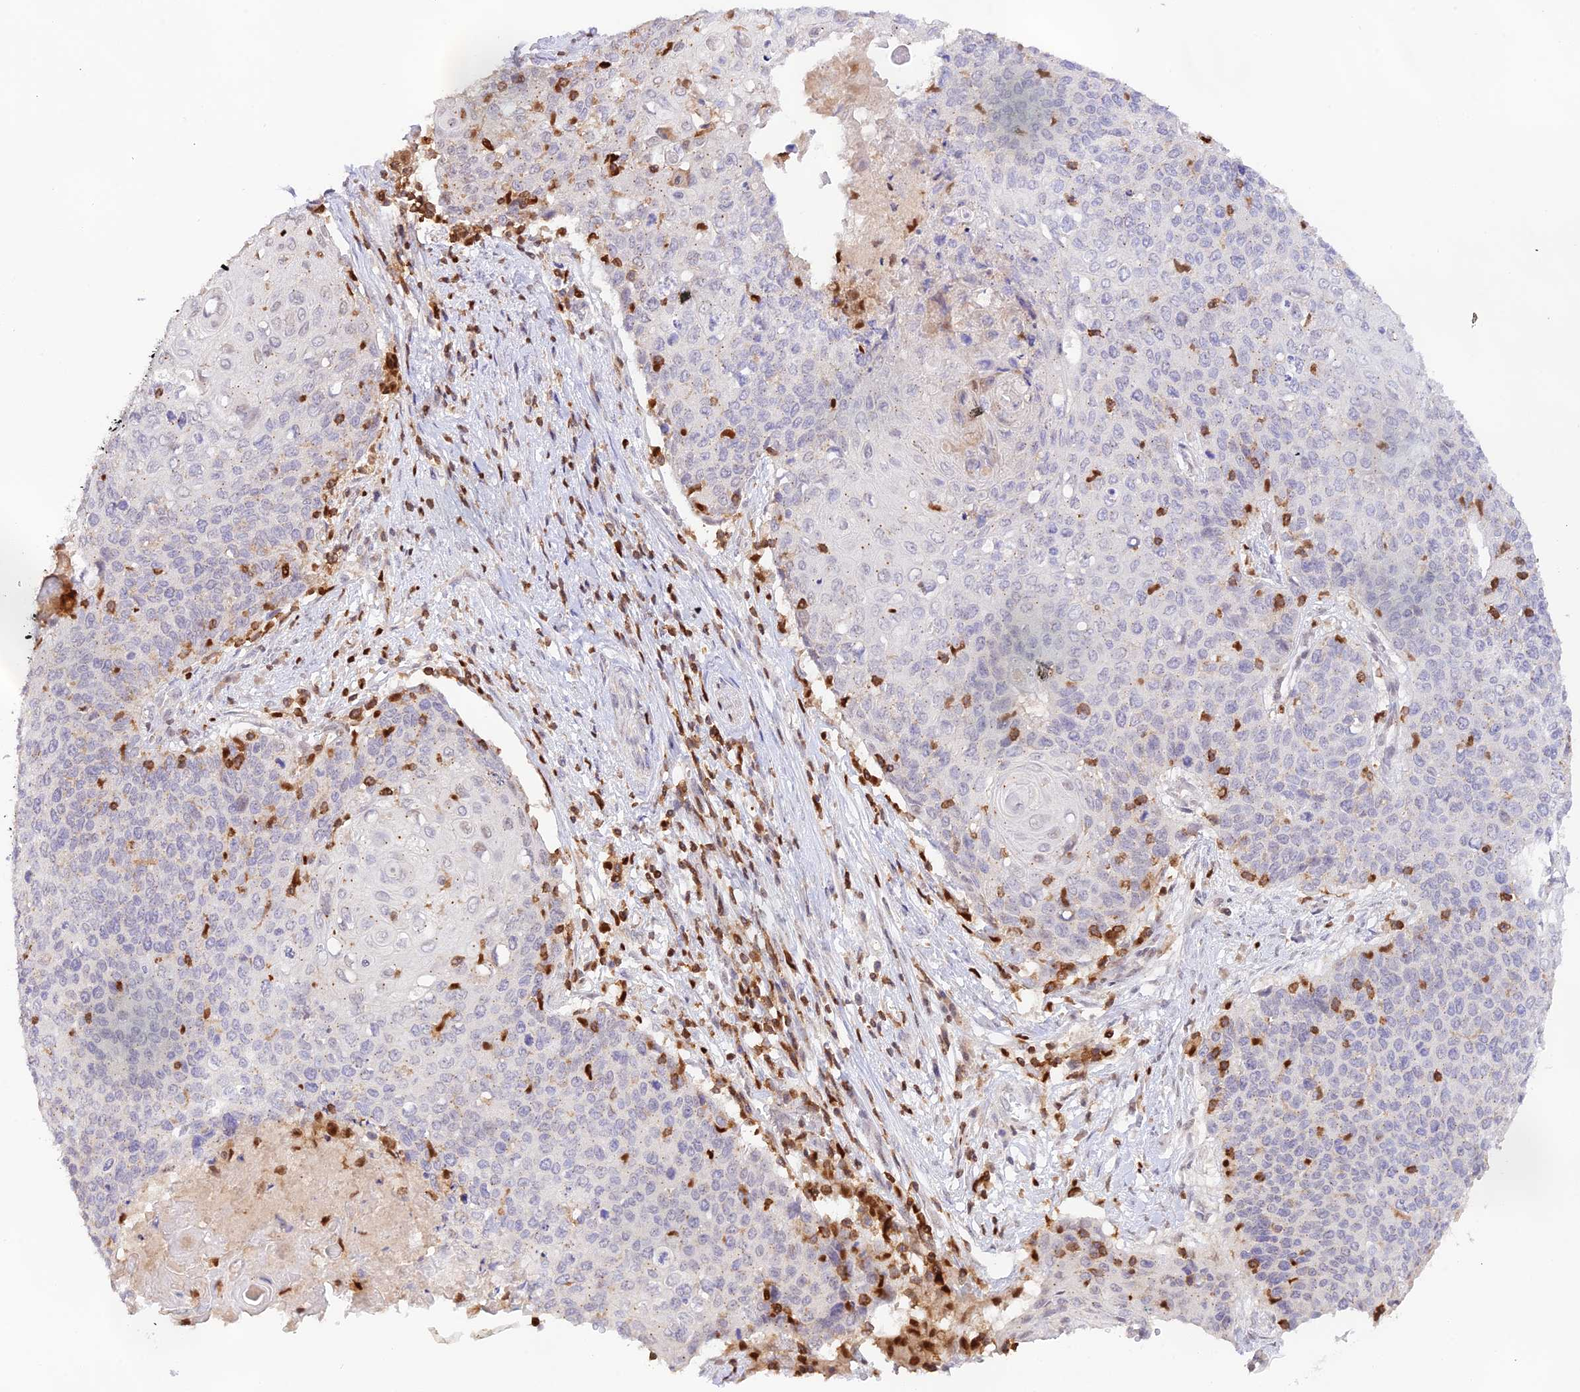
{"staining": {"intensity": "negative", "quantity": "none", "location": "none"}, "tissue": "cervical cancer", "cell_type": "Tumor cells", "image_type": "cancer", "snomed": [{"axis": "morphology", "description": "Squamous cell carcinoma, NOS"}, {"axis": "topography", "description": "Cervix"}], "caption": "Photomicrograph shows no significant protein staining in tumor cells of cervical cancer. (DAB immunohistochemistry, high magnification).", "gene": "DENND1C", "patient": {"sex": "female", "age": 39}}